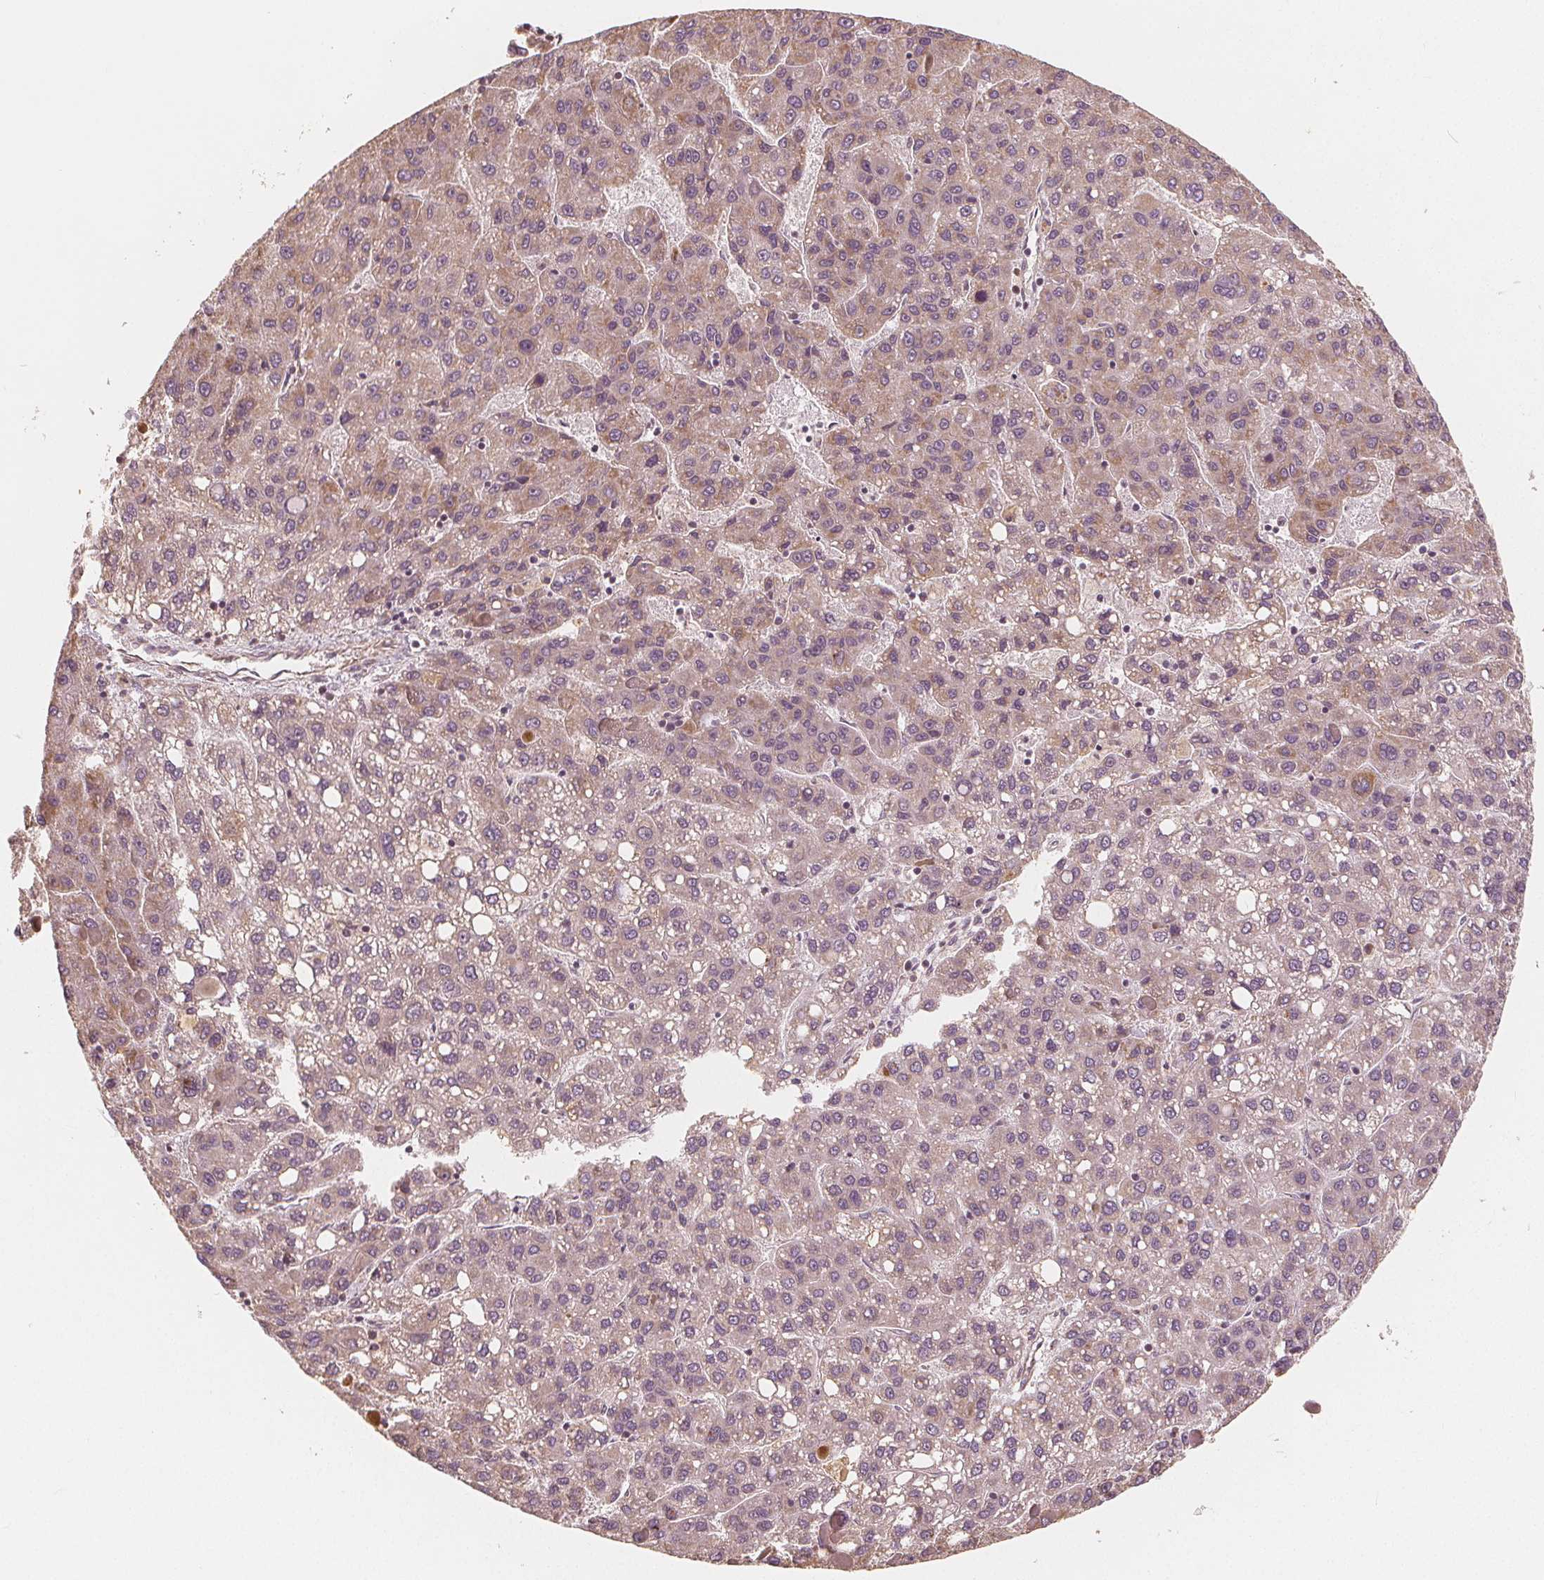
{"staining": {"intensity": "weak", "quantity": "25%-75%", "location": "cytoplasmic/membranous"}, "tissue": "liver cancer", "cell_type": "Tumor cells", "image_type": "cancer", "snomed": [{"axis": "morphology", "description": "Carcinoma, Hepatocellular, NOS"}, {"axis": "topography", "description": "Liver"}], "caption": "About 25%-75% of tumor cells in human liver cancer display weak cytoplasmic/membranous protein staining as visualized by brown immunohistochemical staining.", "gene": "PEX26", "patient": {"sex": "female", "age": 82}}